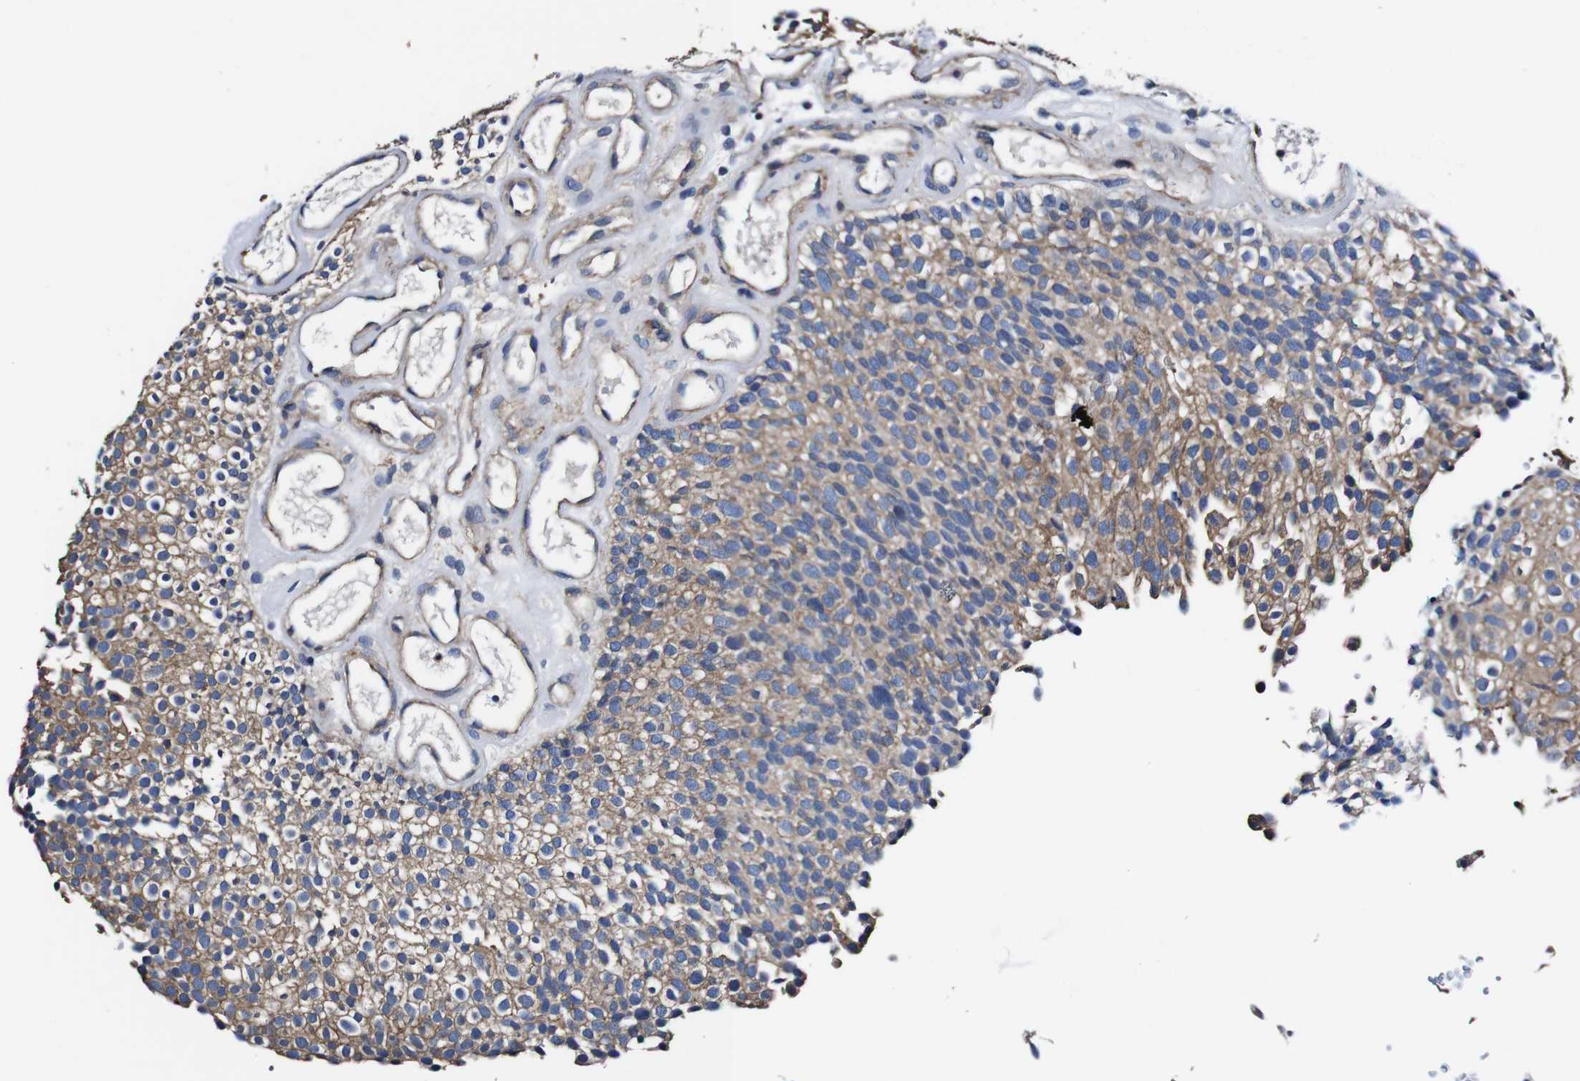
{"staining": {"intensity": "moderate", "quantity": "25%-75%", "location": "cytoplasmic/membranous"}, "tissue": "urothelial cancer", "cell_type": "Tumor cells", "image_type": "cancer", "snomed": [{"axis": "morphology", "description": "Urothelial carcinoma, Low grade"}, {"axis": "topography", "description": "Urinary bladder"}], "caption": "Immunohistochemistry histopathology image of neoplastic tissue: human urothelial cancer stained using immunohistochemistry (IHC) exhibits medium levels of moderate protein expression localized specifically in the cytoplasmic/membranous of tumor cells, appearing as a cytoplasmic/membranous brown color.", "gene": "PDCD6IP", "patient": {"sex": "male", "age": 78}}